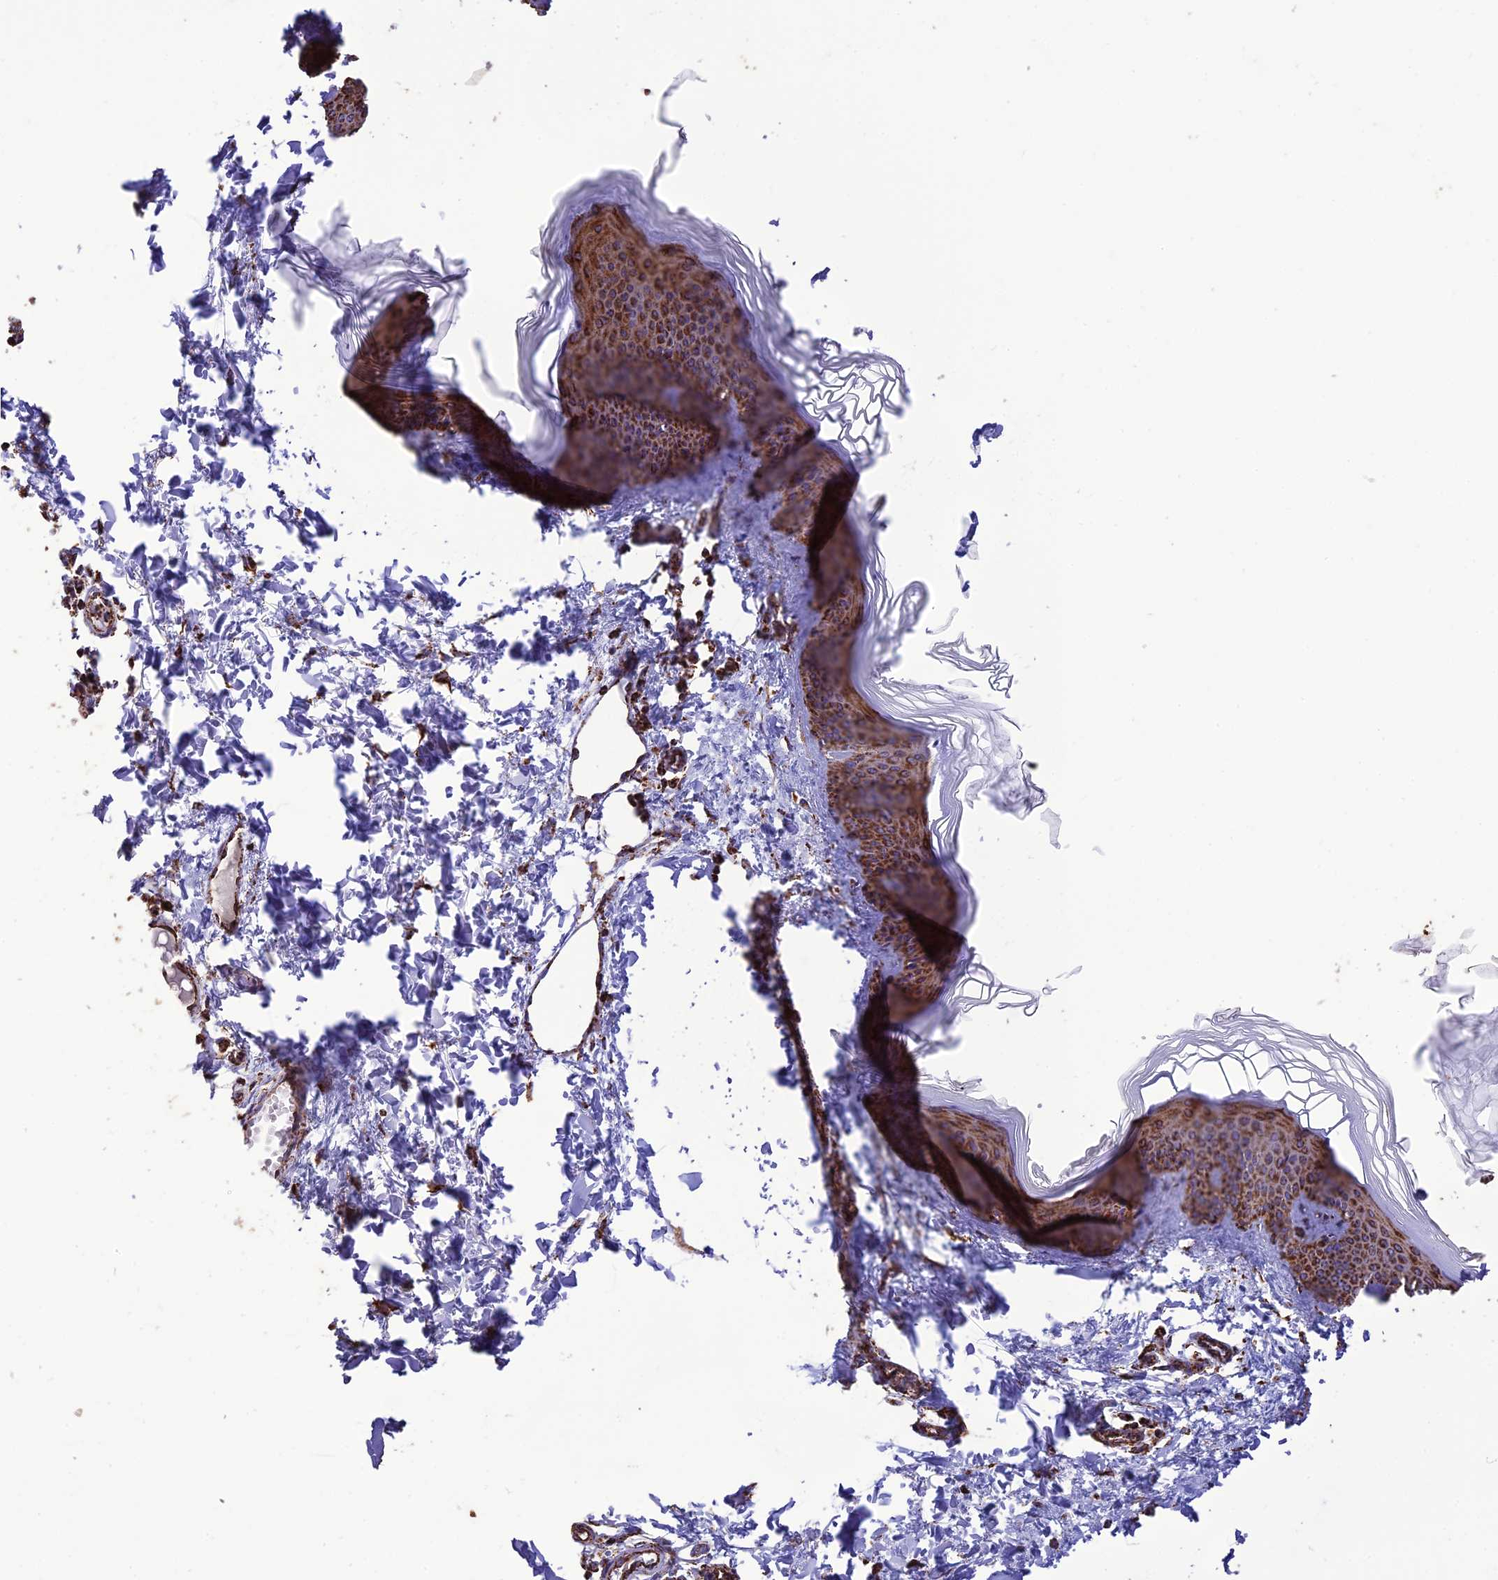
{"staining": {"intensity": "moderate", "quantity": ">75%", "location": "cytoplasmic/membranous"}, "tissue": "skin", "cell_type": "Fibroblasts", "image_type": "normal", "snomed": [{"axis": "morphology", "description": "Normal tissue, NOS"}, {"axis": "topography", "description": "Skin"}], "caption": "The histopathology image demonstrates staining of unremarkable skin, revealing moderate cytoplasmic/membranous protein expression (brown color) within fibroblasts. (Stains: DAB in brown, nuclei in blue, Microscopy: brightfield microscopy at high magnification).", "gene": "NDUFAF1", "patient": {"sex": "female", "age": 27}}